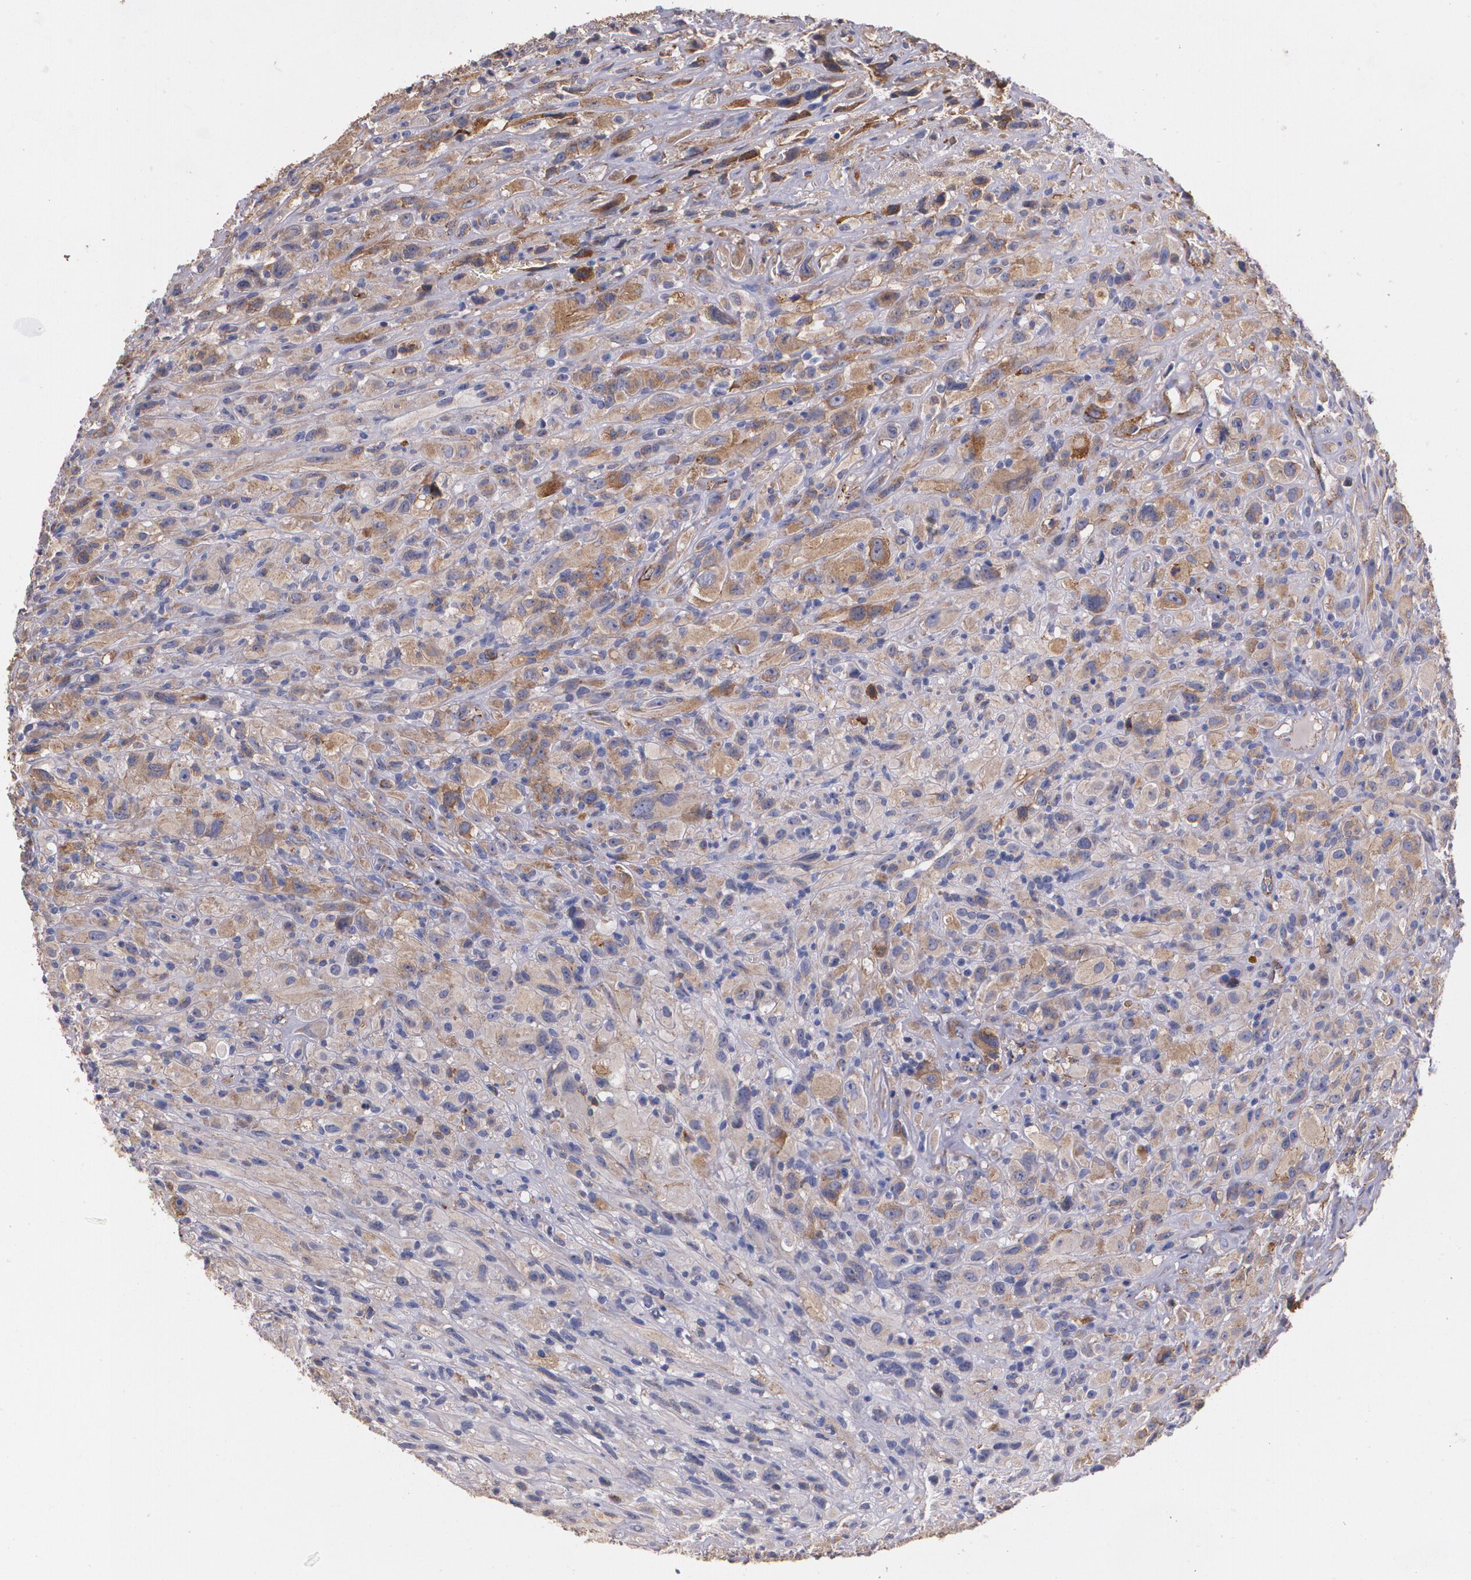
{"staining": {"intensity": "moderate", "quantity": ">75%", "location": "cytoplasmic/membranous"}, "tissue": "glioma", "cell_type": "Tumor cells", "image_type": "cancer", "snomed": [{"axis": "morphology", "description": "Glioma, malignant, High grade"}, {"axis": "topography", "description": "Brain"}], "caption": "Immunohistochemical staining of glioma reveals medium levels of moderate cytoplasmic/membranous expression in about >75% of tumor cells. Using DAB (brown) and hematoxylin (blue) stains, captured at high magnification using brightfield microscopy.", "gene": "TJP1", "patient": {"sex": "male", "age": 48}}